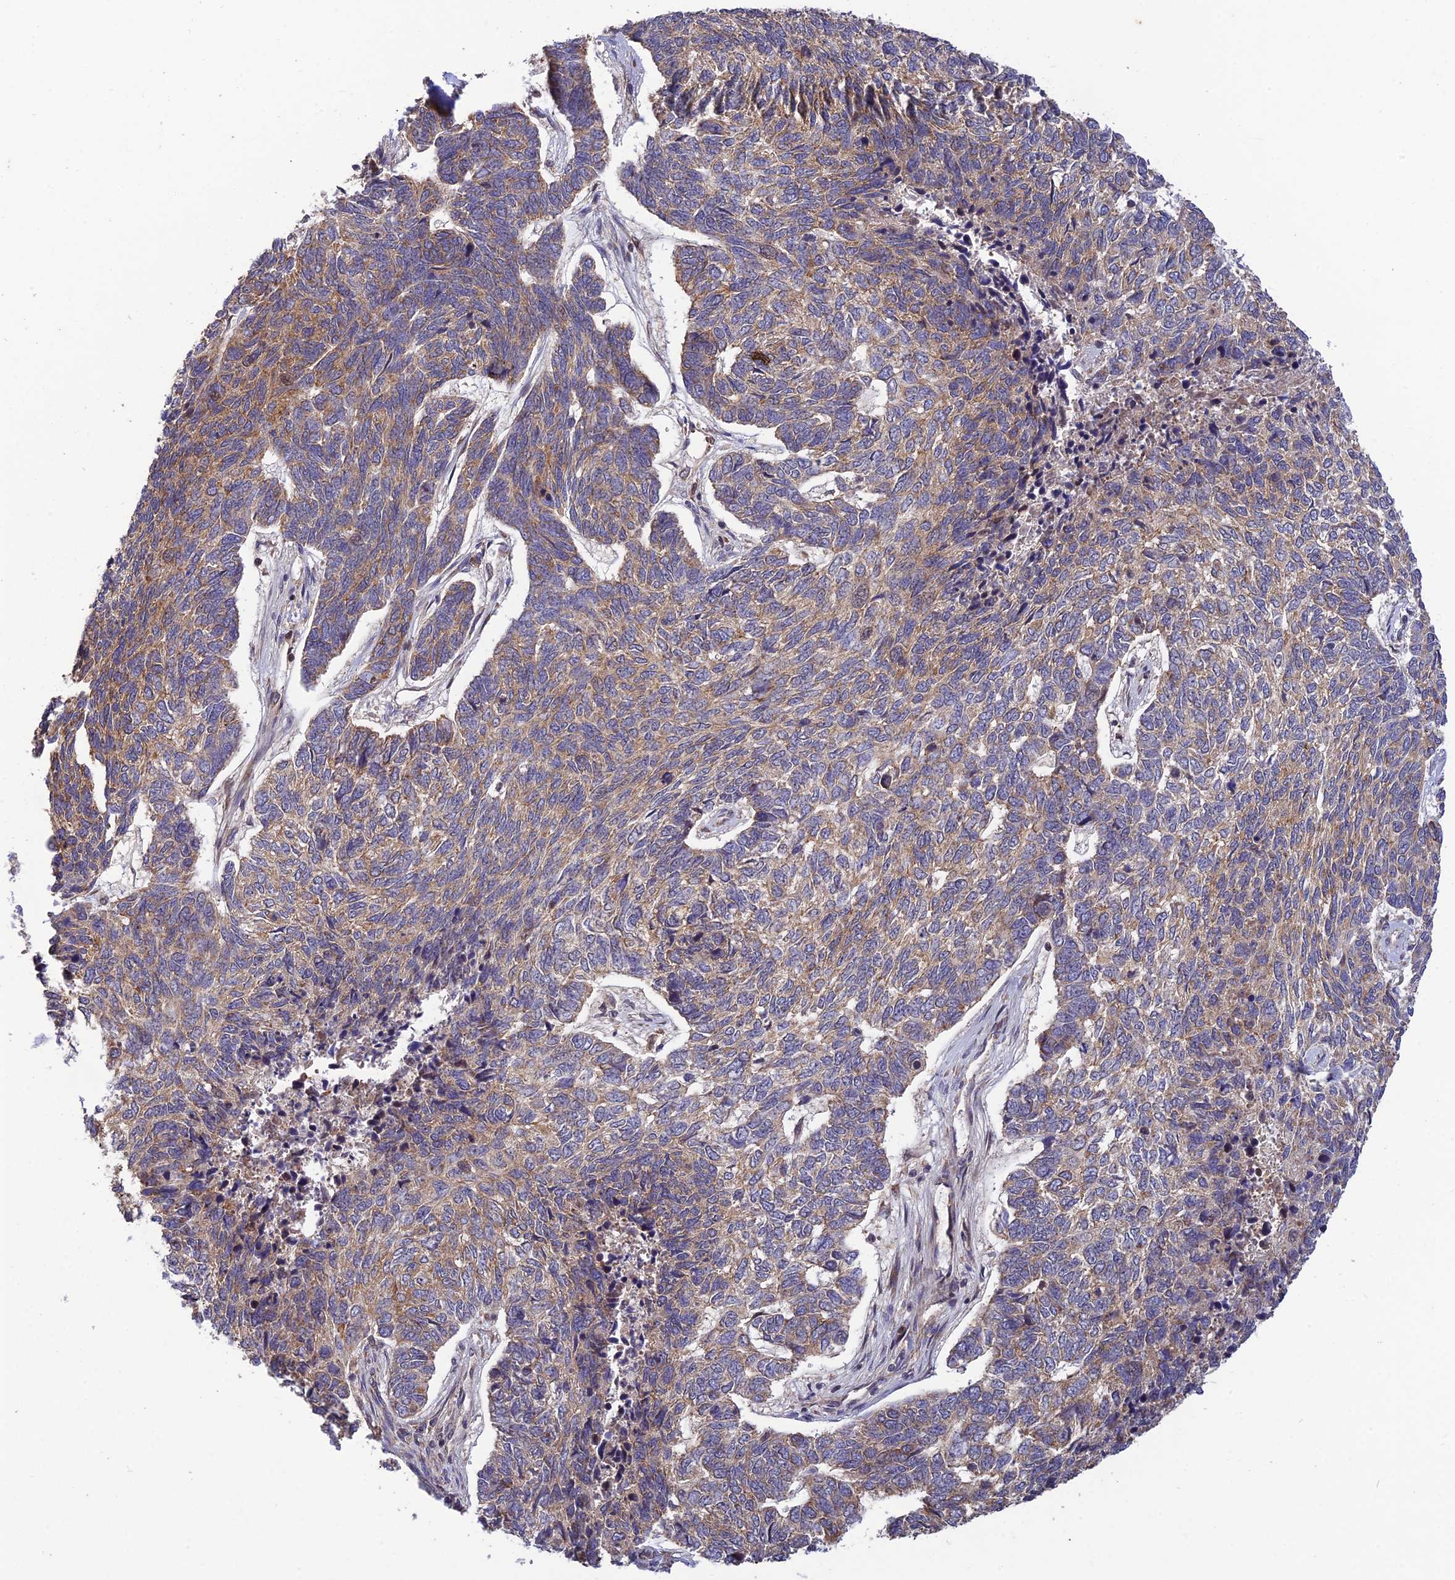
{"staining": {"intensity": "weak", "quantity": "25%-75%", "location": "cytoplasmic/membranous"}, "tissue": "skin cancer", "cell_type": "Tumor cells", "image_type": "cancer", "snomed": [{"axis": "morphology", "description": "Basal cell carcinoma"}, {"axis": "topography", "description": "Skin"}], "caption": "Approximately 25%-75% of tumor cells in human skin basal cell carcinoma exhibit weak cytoplasmic/membranous protein staining as visualized by brown immunohistochemical staining.", "gene": "PLEKHG2", "patient": {"sex": "female", "age": 65}}